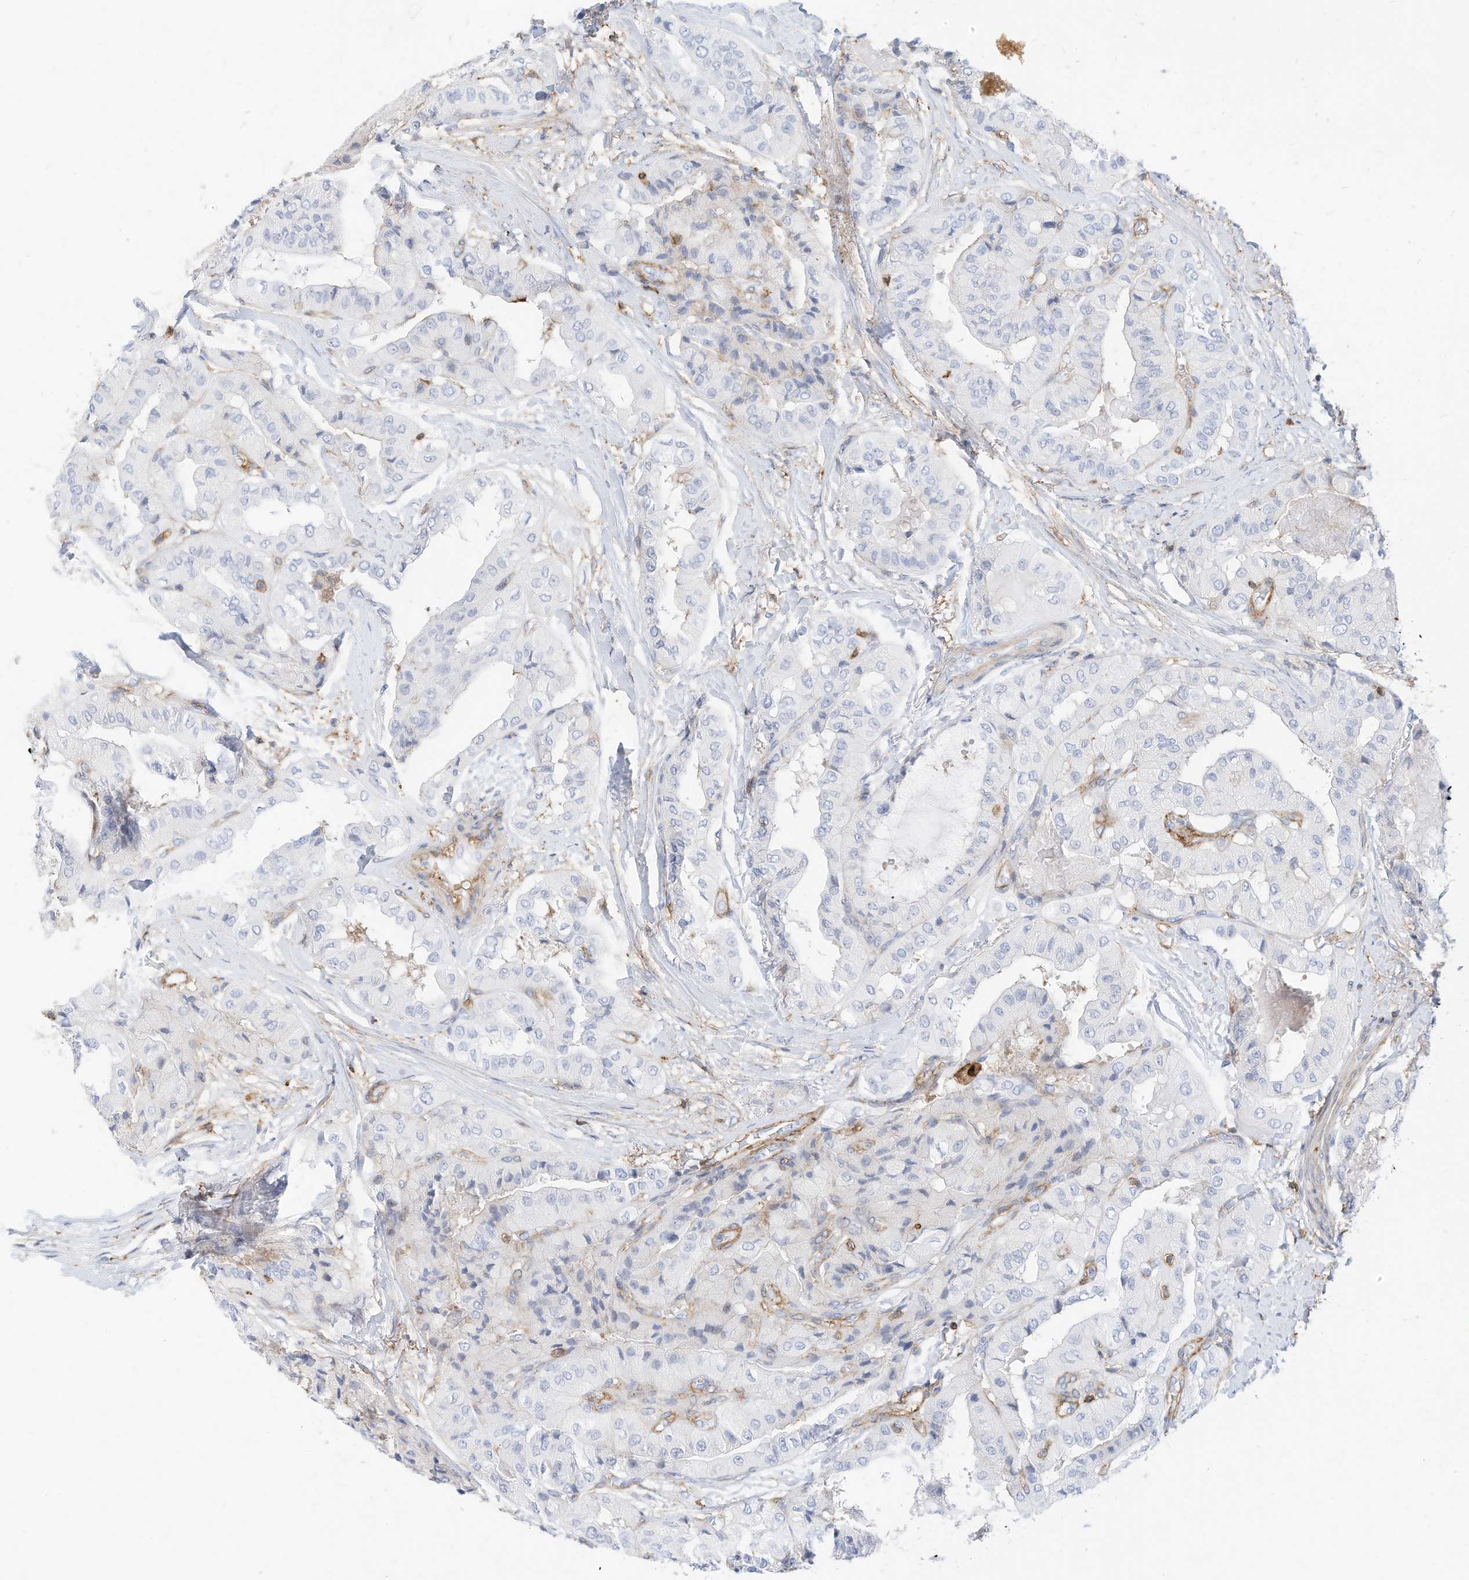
{"staining": {"intensity": "negative", "quantity": "none", "location": "none"}, "tissue": "thyroid cancer", "cell_type": "Tumor cells", "image_type": "cancer", "snomed": [{"axis": "morphology", "description": "Papillary adenocarcinoma, NOS"}, {"axis": "topography", "description": "Thyroid gland"}], "caption": "IHC of thyroid cancer demonstrates no positivity in tumor cells.", "gene": "TXNDC9", "patient": {"sex": "female", "age": 59}}